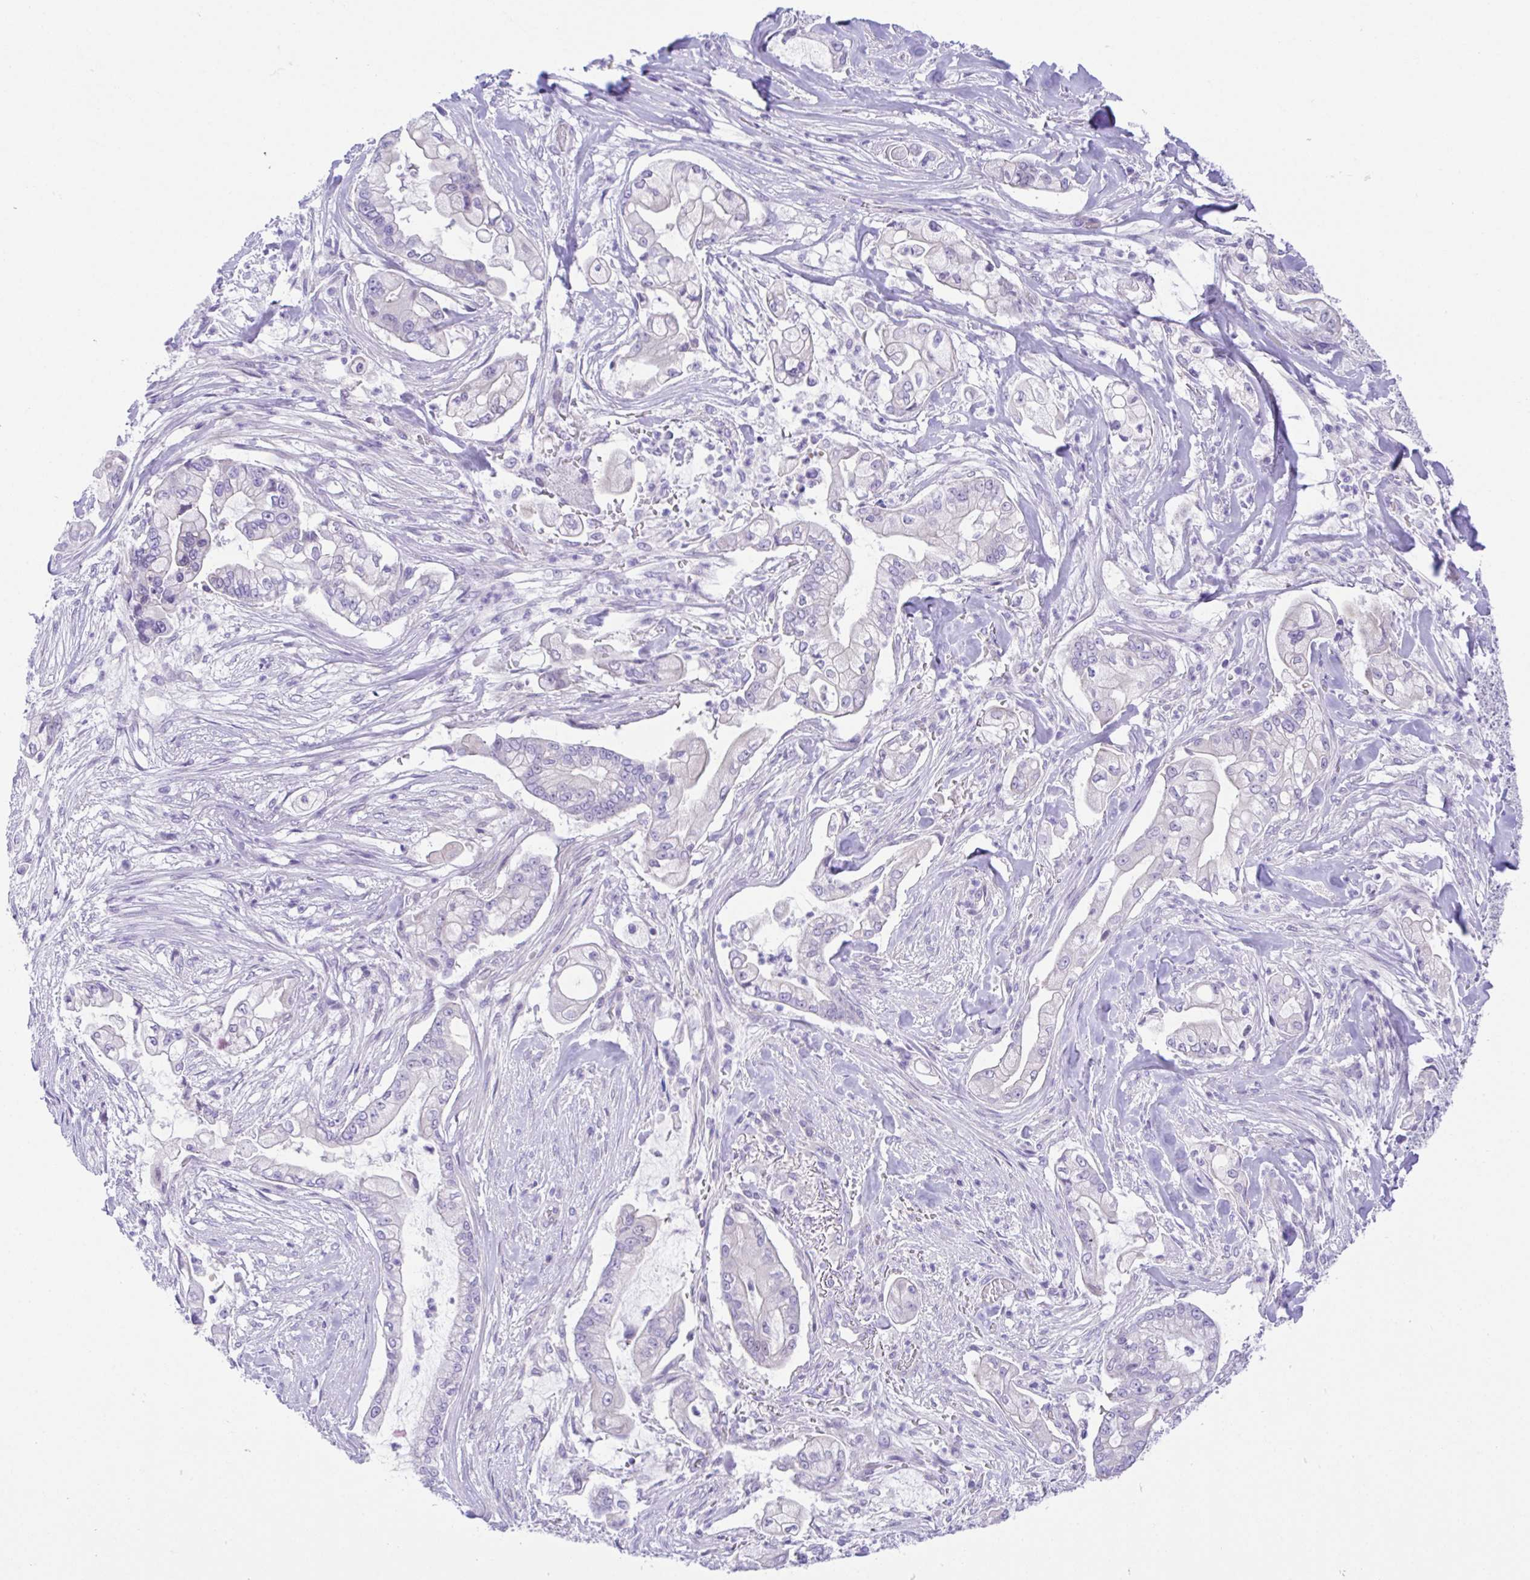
{"staining": {"intensity": "negative", "quantity": "none", "location": "none"}, "tissue": "pancreatic cancer", "cell_type": "Tumor cells", "image_type": "cancer", "snomed": [{"axis": "morphology", "description": "Adenocarcinoma, NOS"}, {"axis": "topography", "description": "Pancreas"}], "caption": "The image exhibits no staining of tumor cells in pancreatic cancer.", "gene": "LUZP4", "patient": {"sex": "female", "age": 69}}